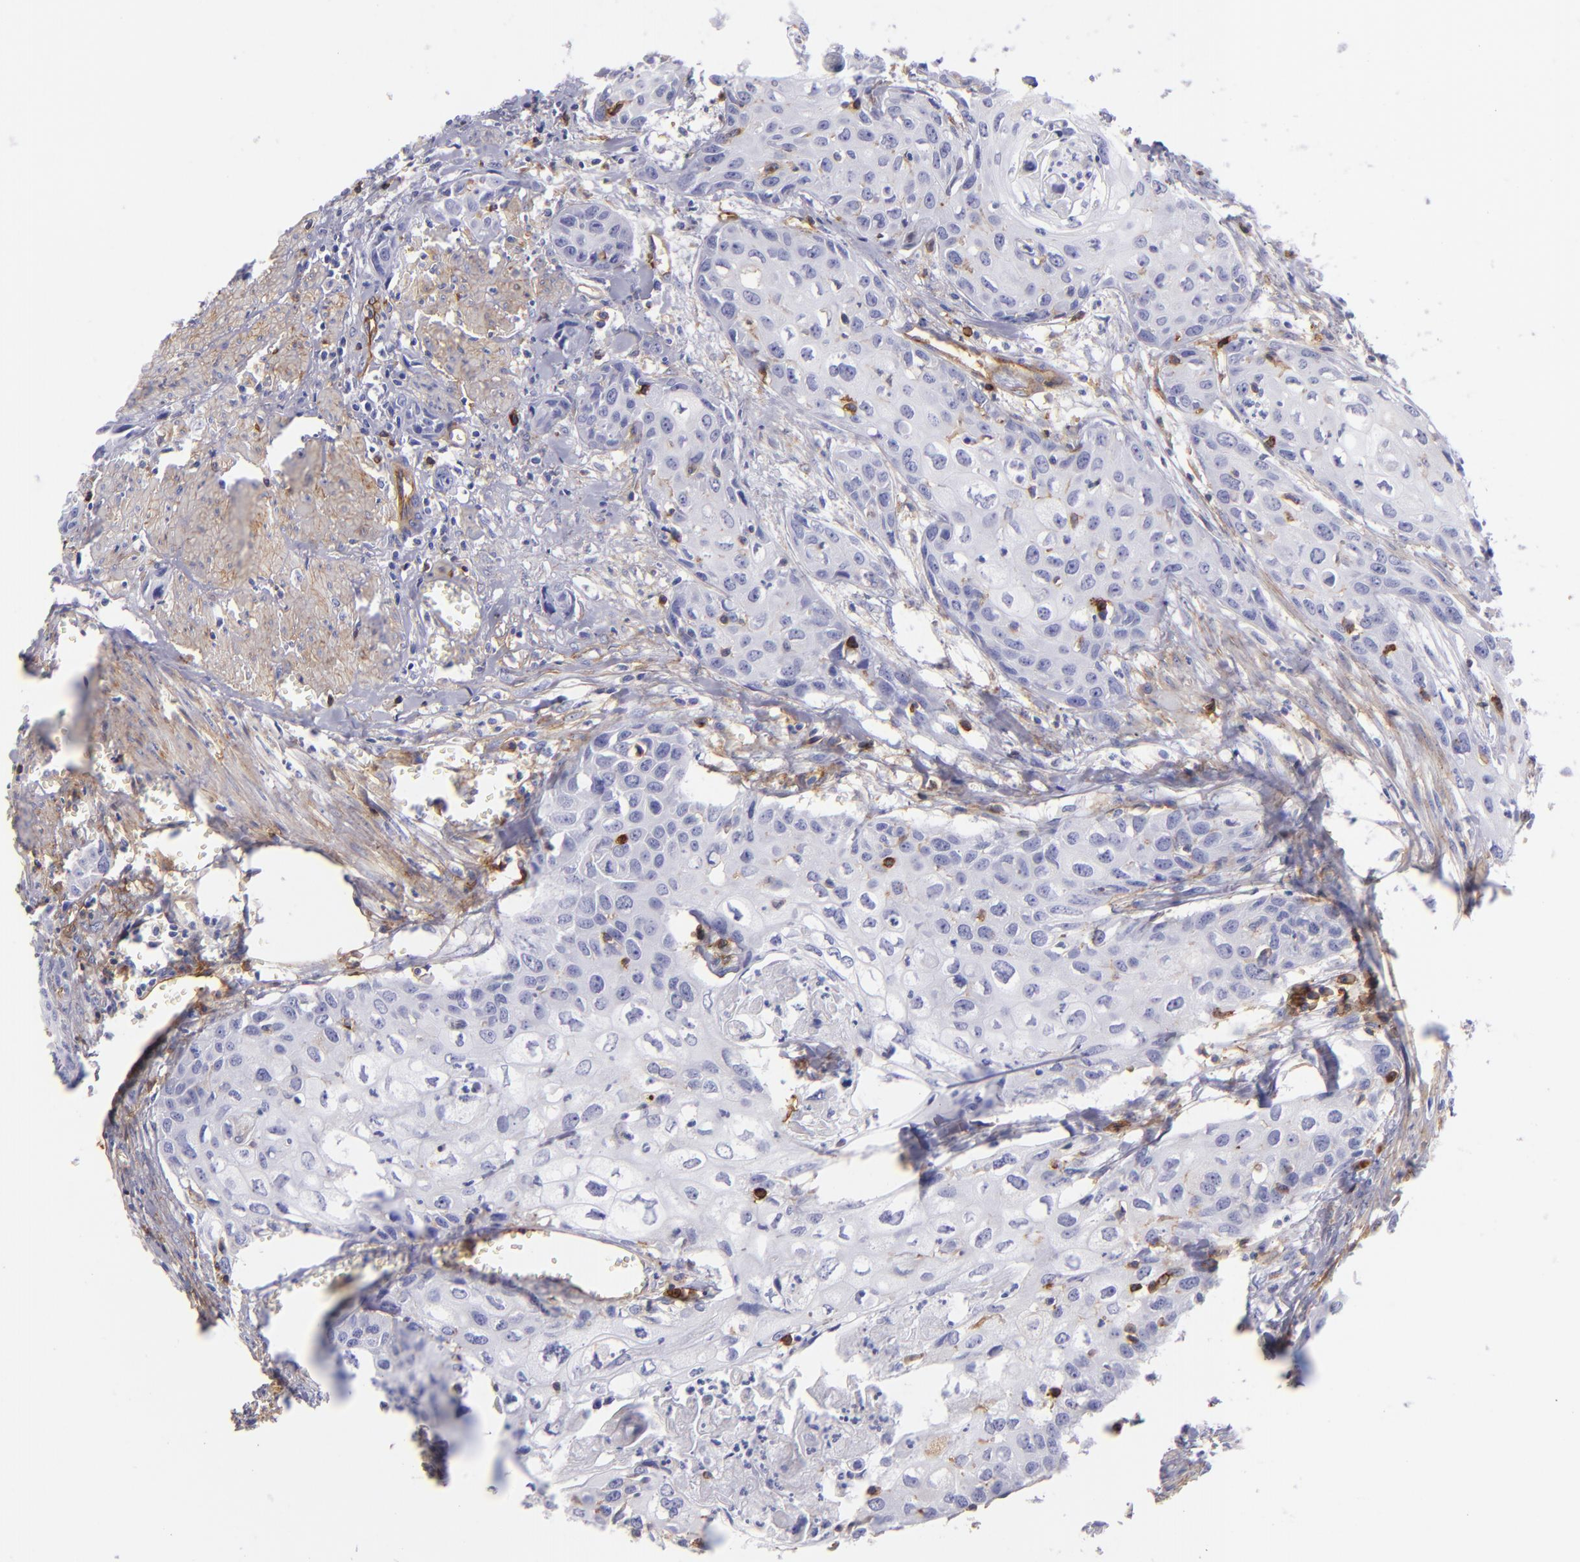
{"staining": {"intensity": "negative", "quantity": "none", "location": "none"}, "tissue": "urothelial cancer", "cell_type": "Tumor cells", "image_type": "cancer", "snomed": [{"axis": "morphology", "description": "Urothelial carcinoma, High grade"}, {"axis": "topography", "description": "Urinary bladder"}], "caption": "Tumor cells show no significant positivity in urothelial carcinoma (high-grade). (Stains: DAB (3,3'-diaminobenzidine) IHC with hematoxylin counter stain, Microscopy: brightfield microscopy at high magnification).", "gene": "ENTPD1", "patient": {"sex": "male", "age": 54}}